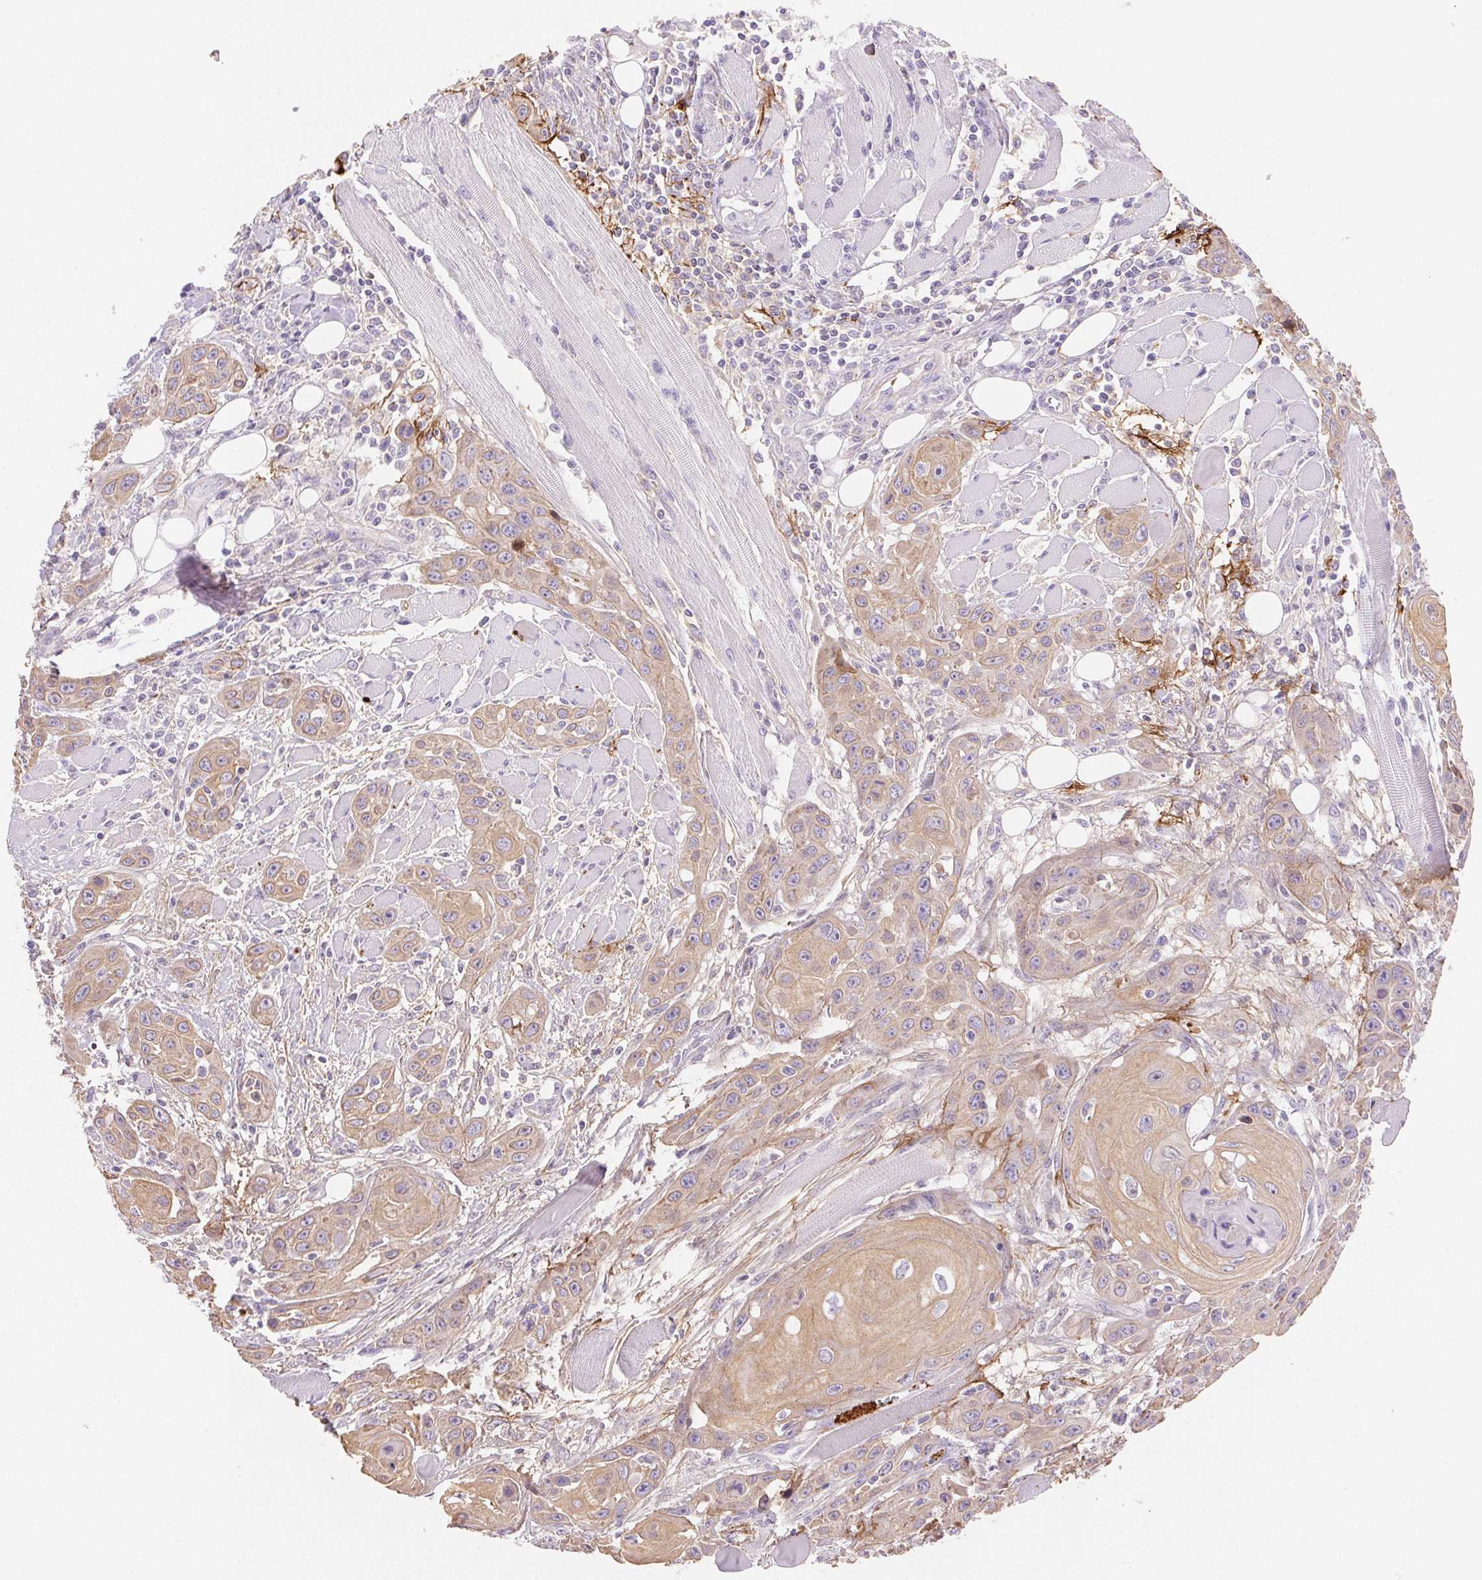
{"staining": {"intensity": "weak", "quantity": ">75%", "location": "cytoplasmic/membranous"}, "tissue": "head and neck cancer", "cell_type": "Tumor cells", "image_type": "cancer", "snomed": [{"axis": "morphology", "description": "Squamous cell carcinoma, NOS"}, {"axis": "topography", "description": "Head-Neck"}], "caption": "Head and neck cancer (squamous cell carcinoma) stained for a protein (brown) displays weak cytoplasmic/membranous positive expression in approximately >75% of tumor cells.", "gene": "FGA", "patient": {"sex": "female", "age": 80}}